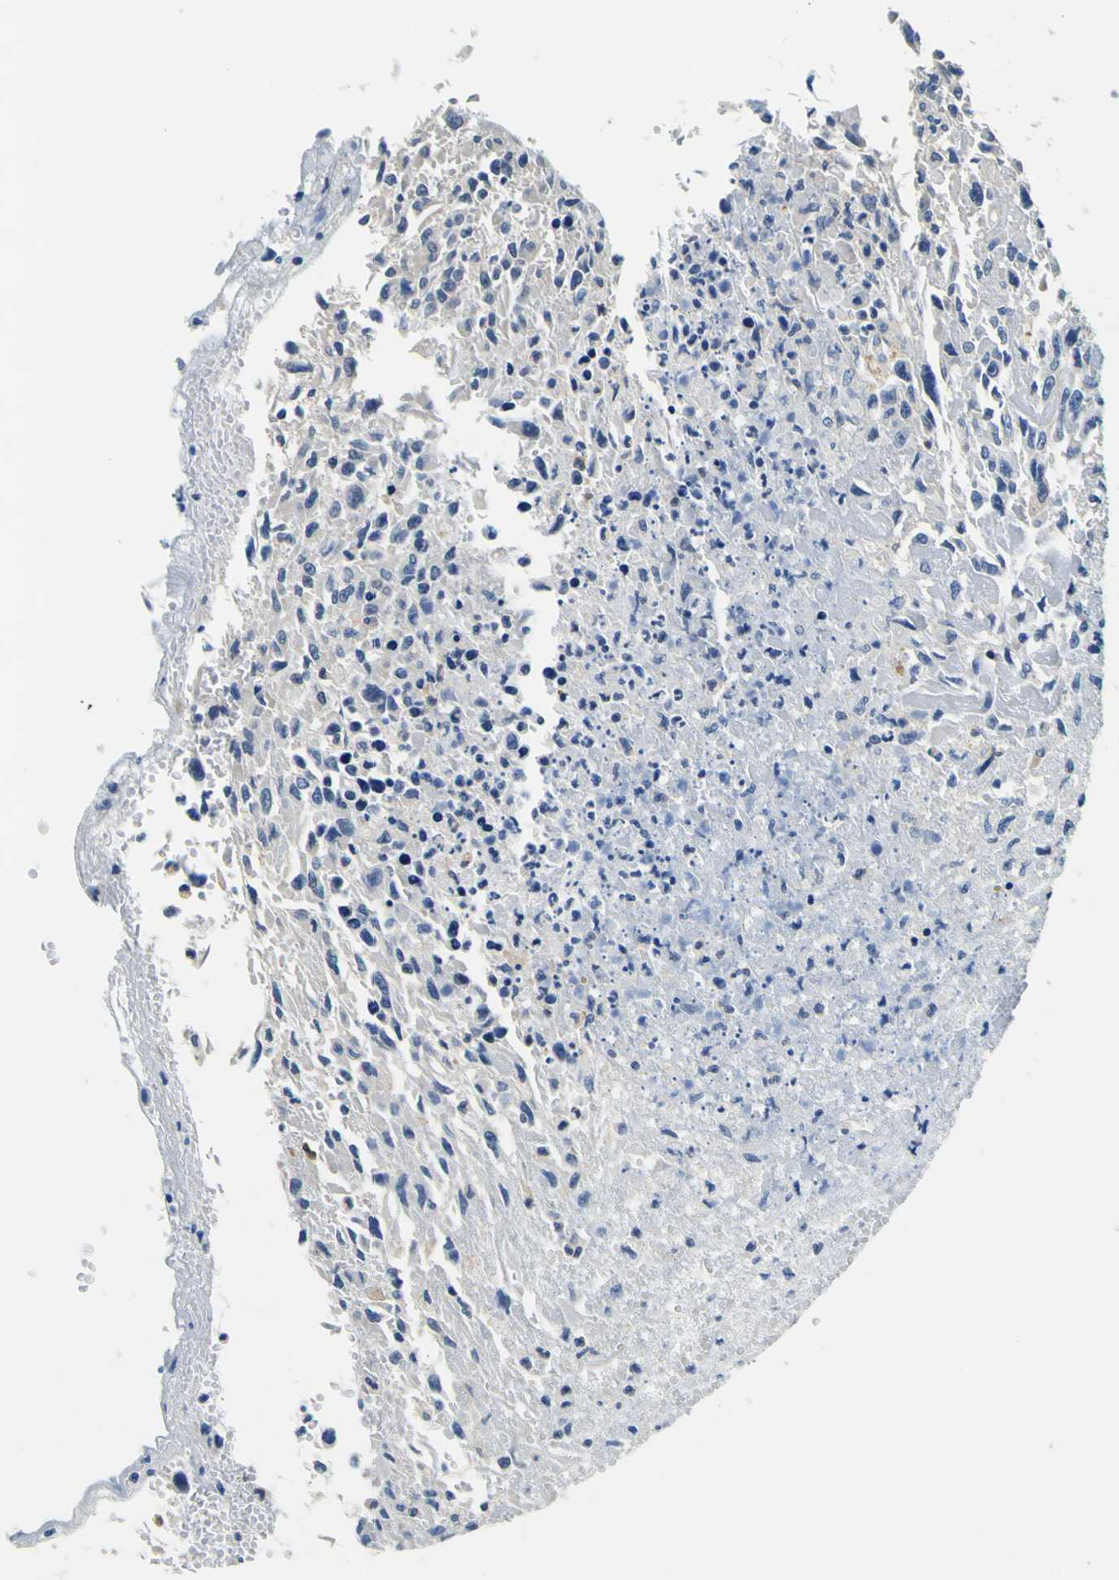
{"staining": {"intensity": "negative", "quantity": "none", "location": "none"}, "tissue": "urothelial cancer", "cell_type": "Tumor cells", "image_type": "cancer", "snomed": [{"axis": "morphology", "description": "Urothelial carcinoma, High grade"}, {"axis": "topography", "description": "Urinary bladder"}], "caption": "An image of human urothelial cancer is negative for staining in tumor cells. The staining is performed using DAB (3,3'-diaminobenzidine) brown chromogen with nuclei counter-stained in using hematoxylin.", "gene": "TNIK", "patient": {"sex": "male", "age": 66}}